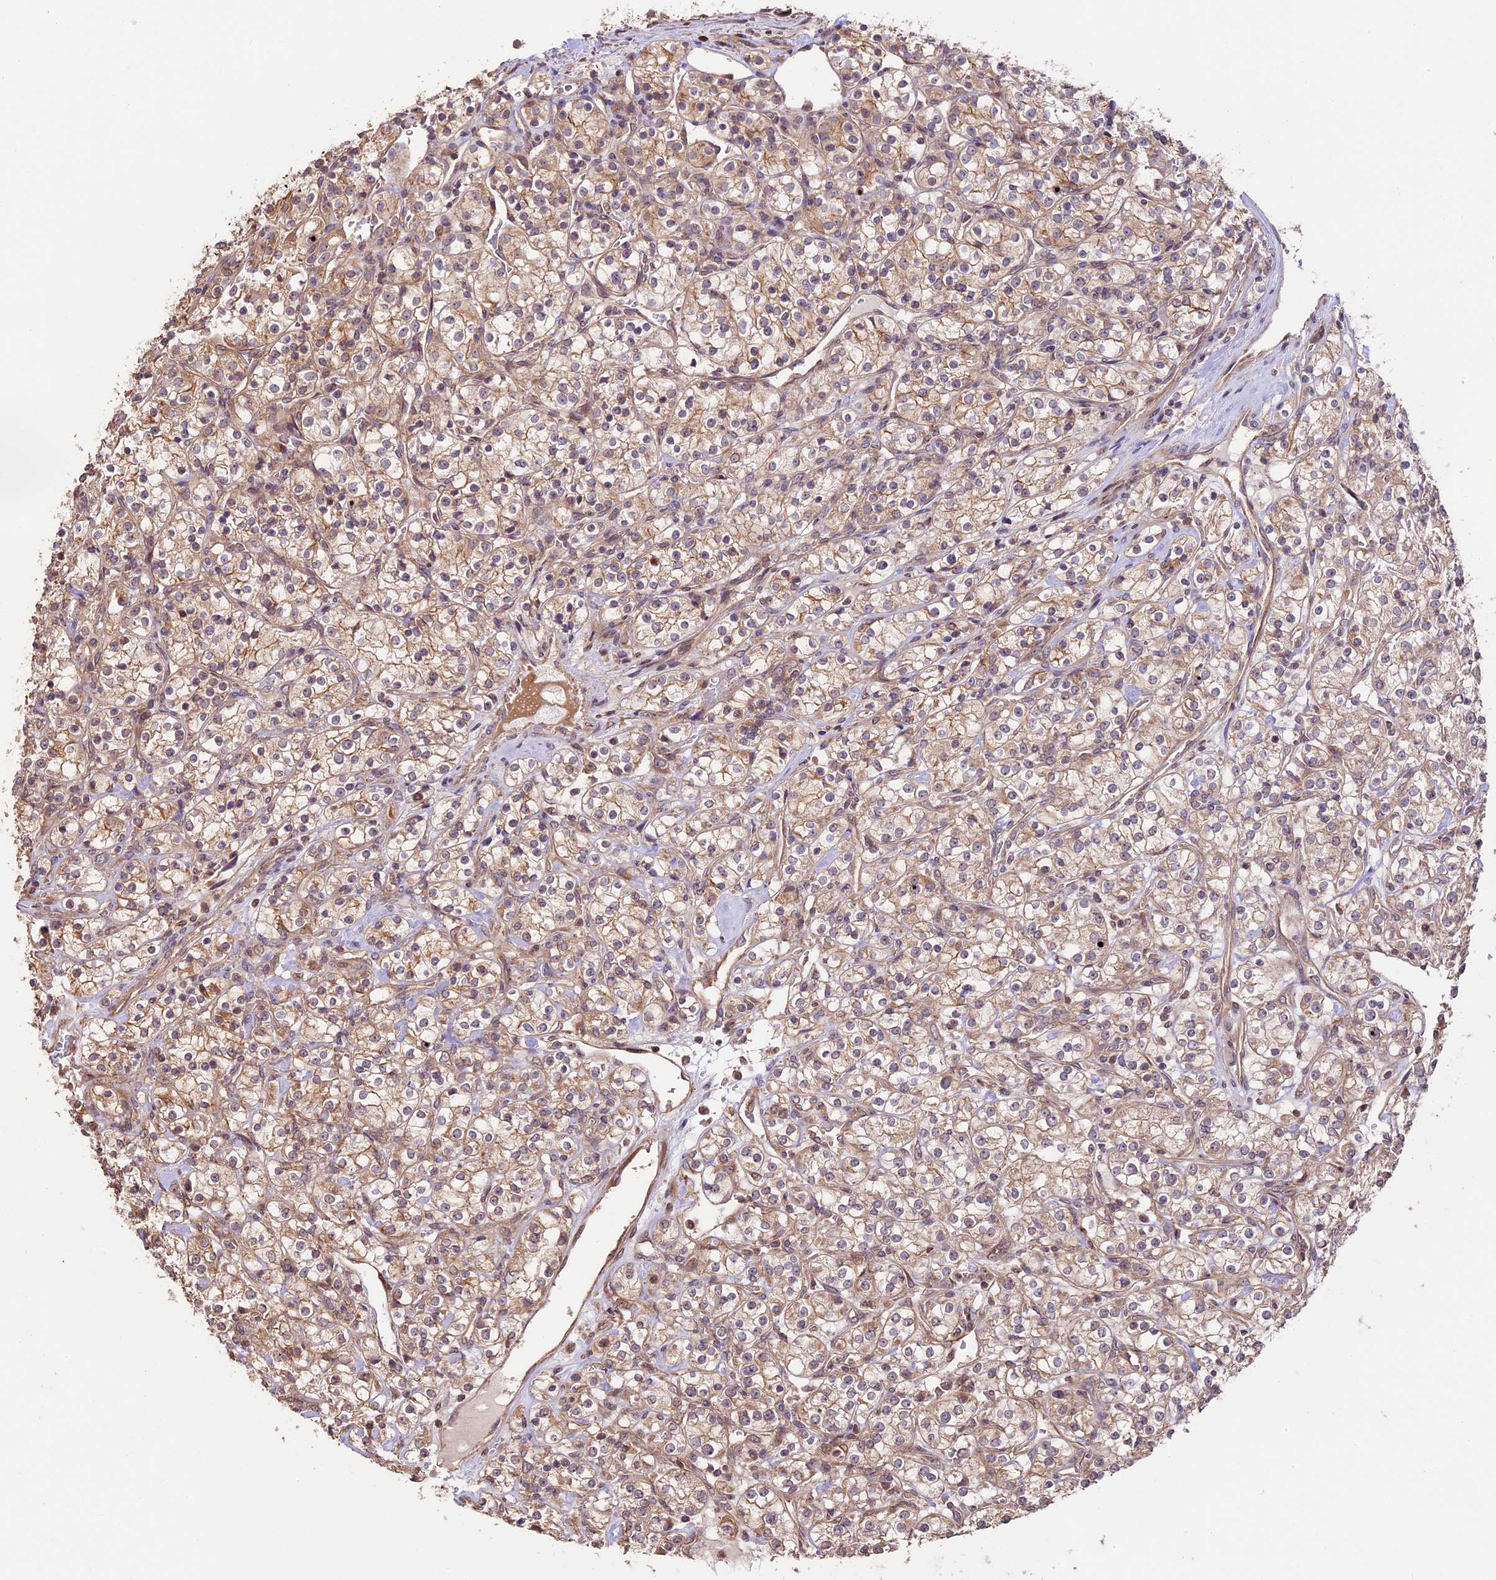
{"staining": {"intensity": "weak", "quantity": "25%-75%", "location": "cytoplasmic/membranous"}, "tissue": "renal cancer", "cell_type": "Tumor cells", "image_type": "cancer", "snomed": [{"axis": "morphology", "description": "Adenocarcinoma, NOS"}, {"axis": "topography", "description": "Kidney"}], "caption": "DAB (3,3'-diaminobenzidine) immunohistochemical staining of human renal cancer demonstrates weak cytoplasmic/membranous protein positivity in about 25%-75% of tumor cells. The staining was performed using DAB, with brown indicating positive protein expression. Nuclei are stained blue with hematoxylin.", "gene": "BCAS4", "patient": {"sex": "male", "age": 77}}